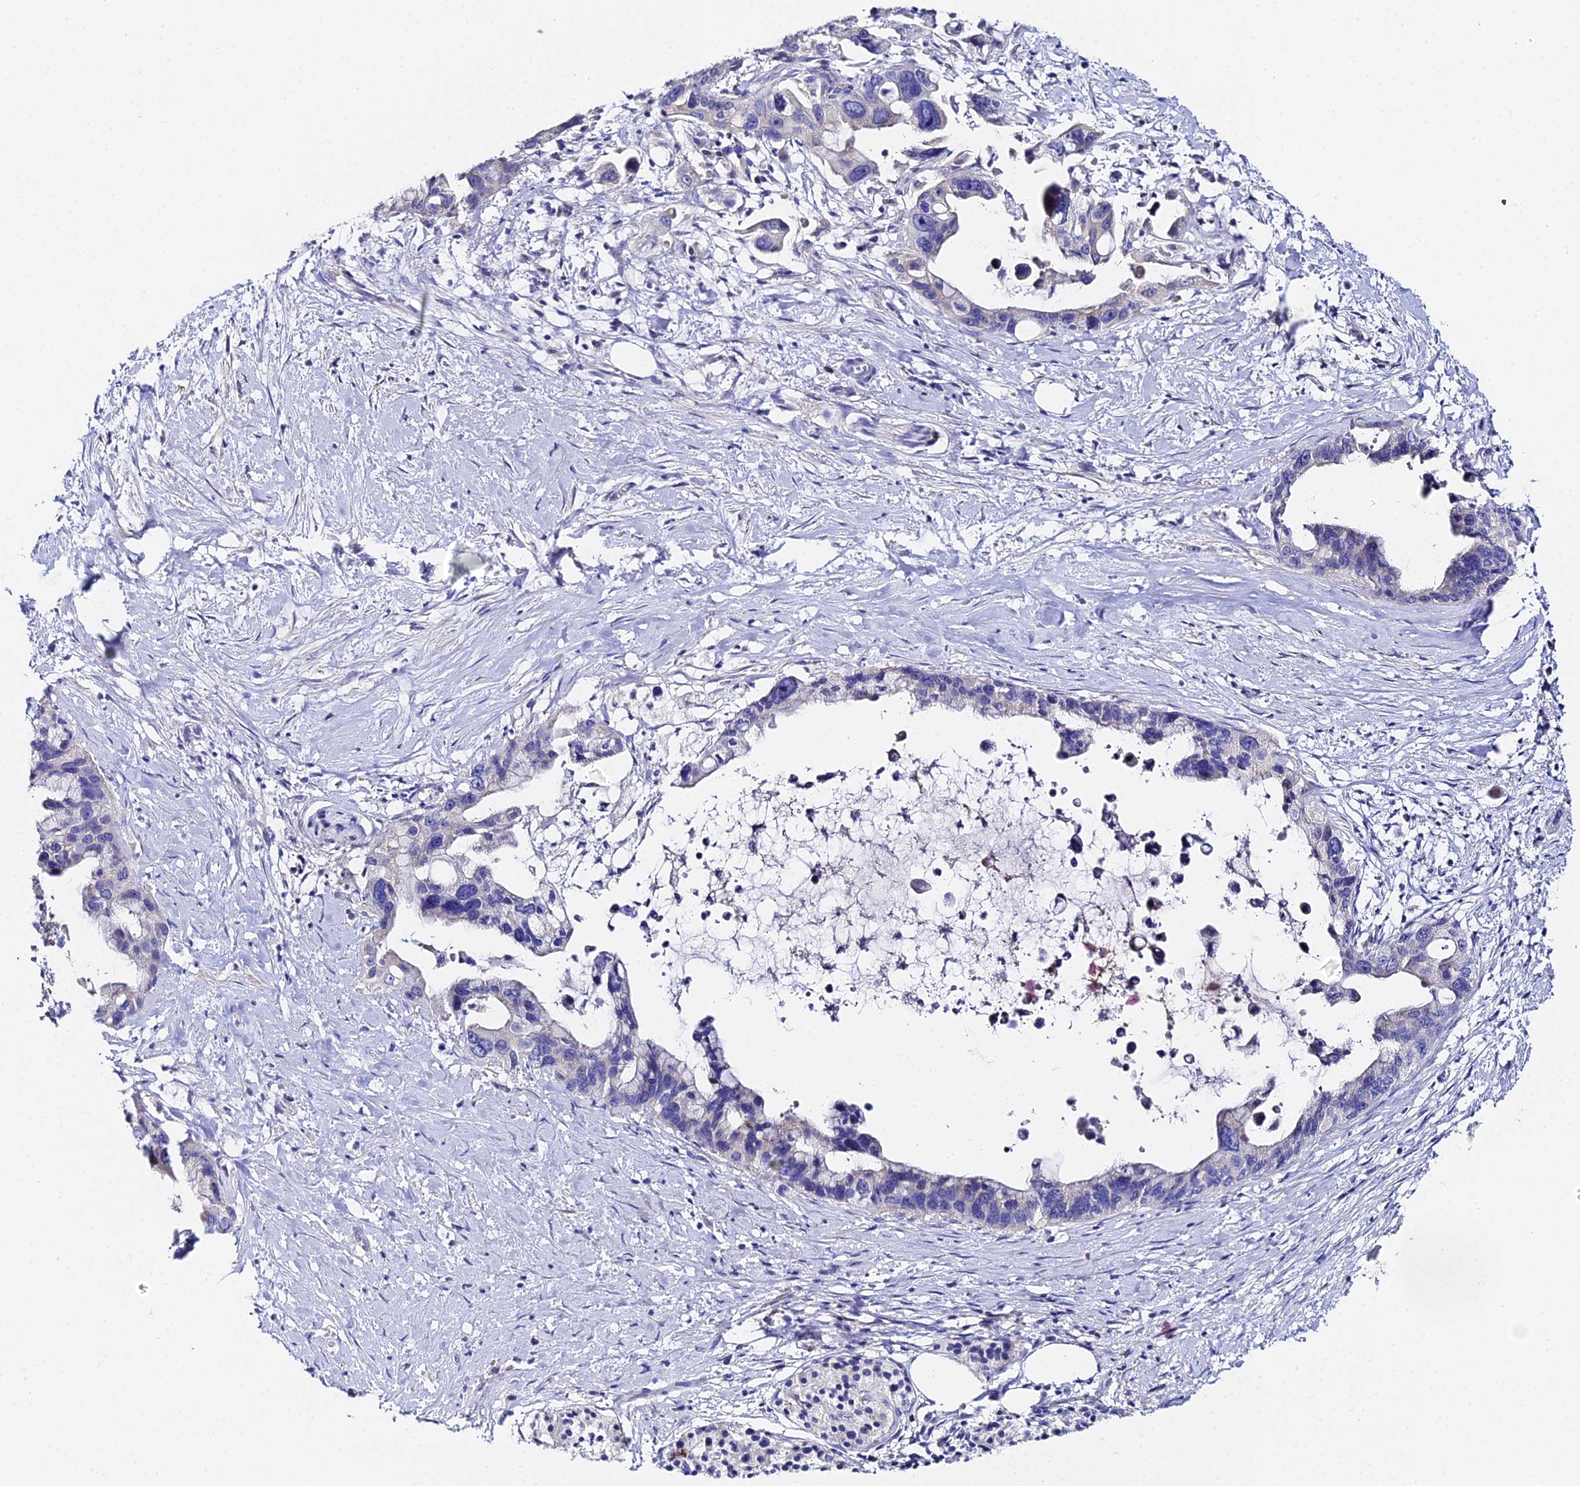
{"staining": {"intensity": "negative", "quantity": "none", "location": "none"}, "tissue": "pancreatic cancer", "cell_type": "Tumor cells", "image_type": "cancer", "snomed": [{"axis": "morphology", "description": "Adenocarcinoma, NOS"}, {"axis": "topography", "description": "Pancreas"}], "caption": "An image of human pancreatic cancer (adenocarcinoma) is negative for staining in tumor cells.", "gene": "UBE2L3", "patient": {"sex": "female", "age": 83}}